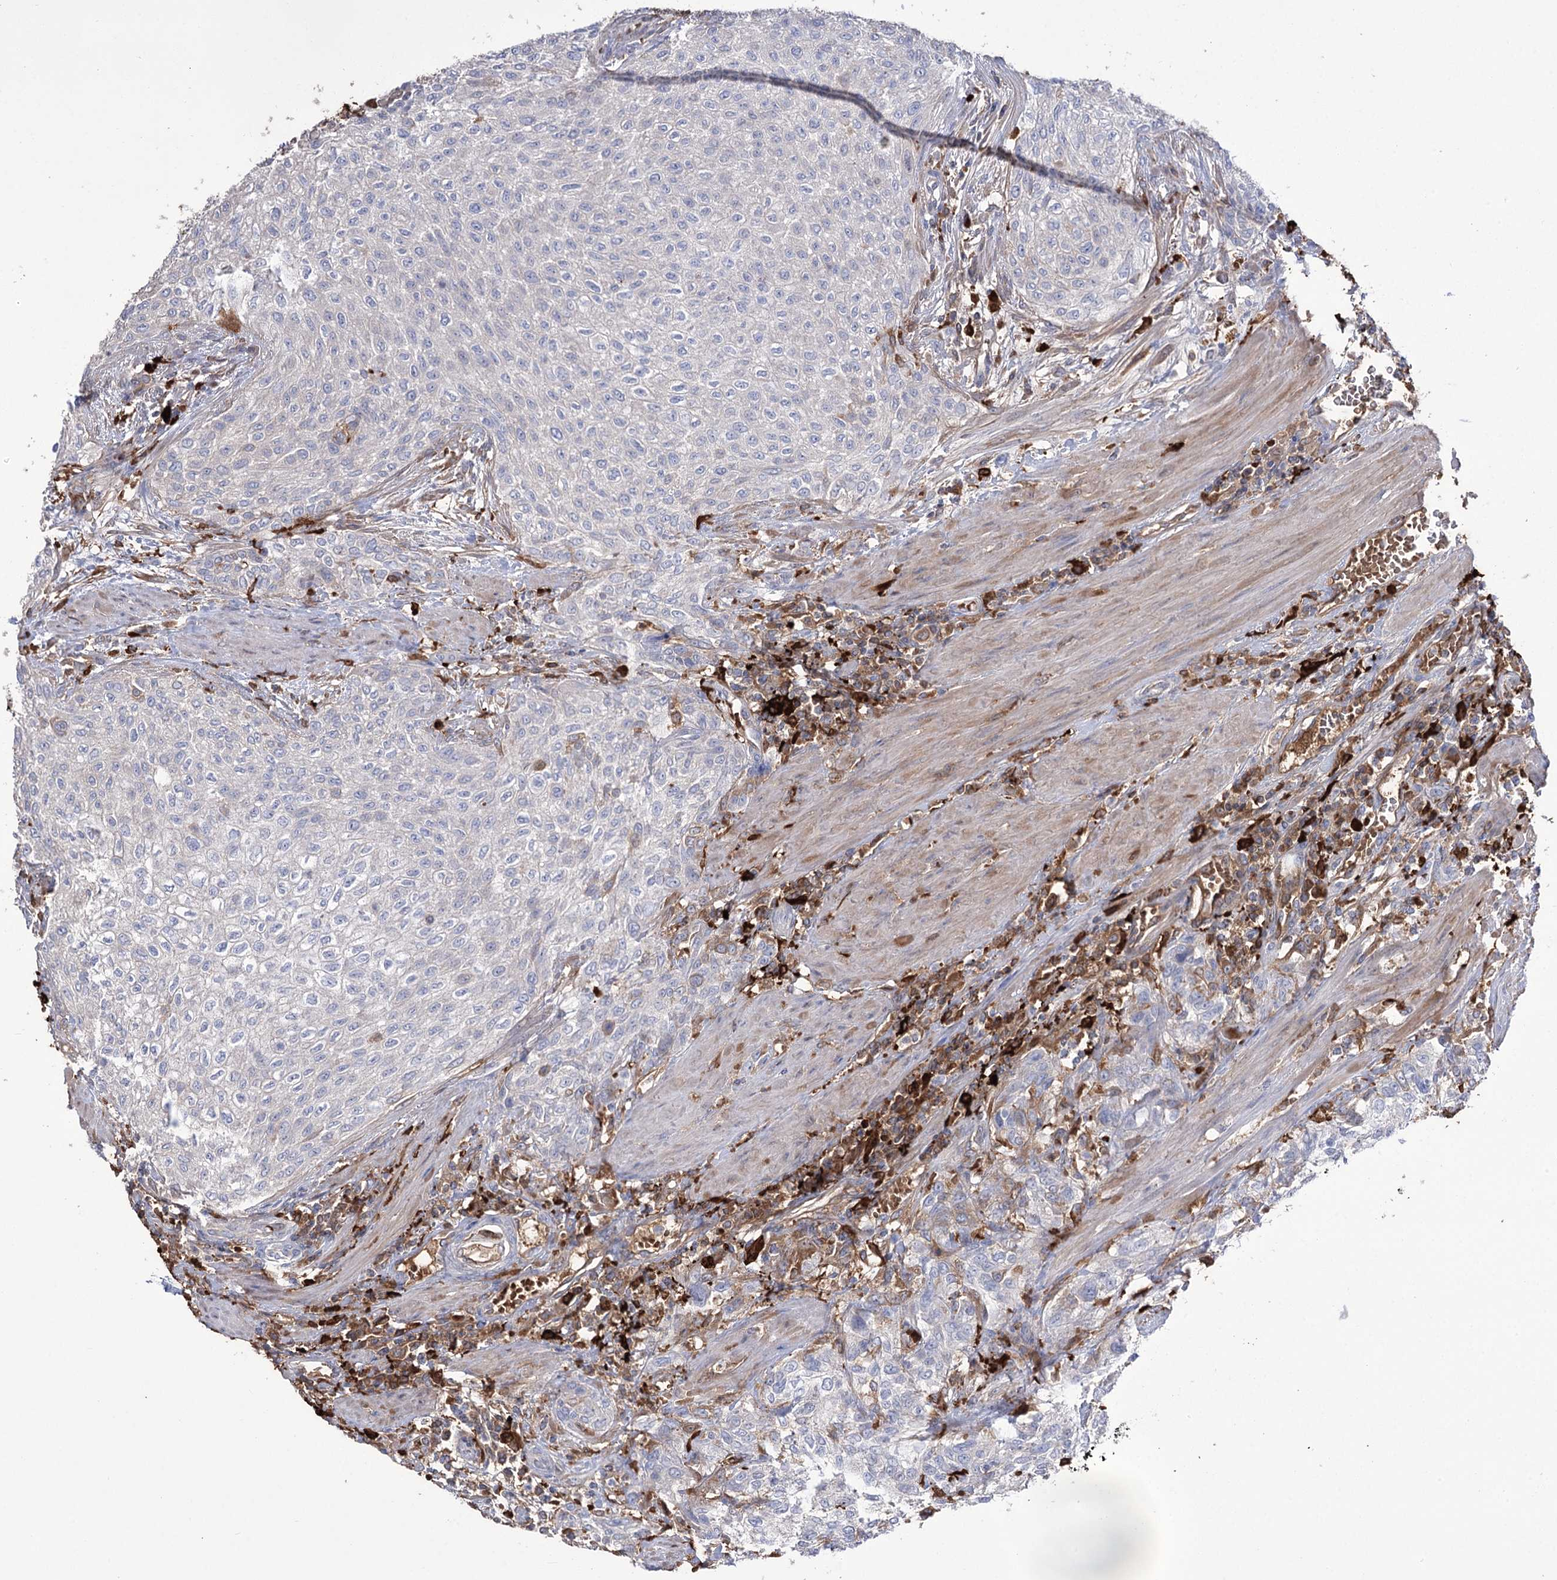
{"staining": {"intensity": "negative", "quantity": "none", "location": "none"}, "tissue": "urothelial cancer", "cell_type": "Tumor cells", "image_type": "cancer", "snomed": [{"axis": "morphology", "description": "Urothelial carcinoma, High grade"}, {"axis": "topography", "description": "Urinary bladder"}], "caption": "There is no significant positivity in tumor cells of urothelial carcinoma (high-grade).", "gene": "ZNF622", "patient": {"sex": "male", "age": 35}}